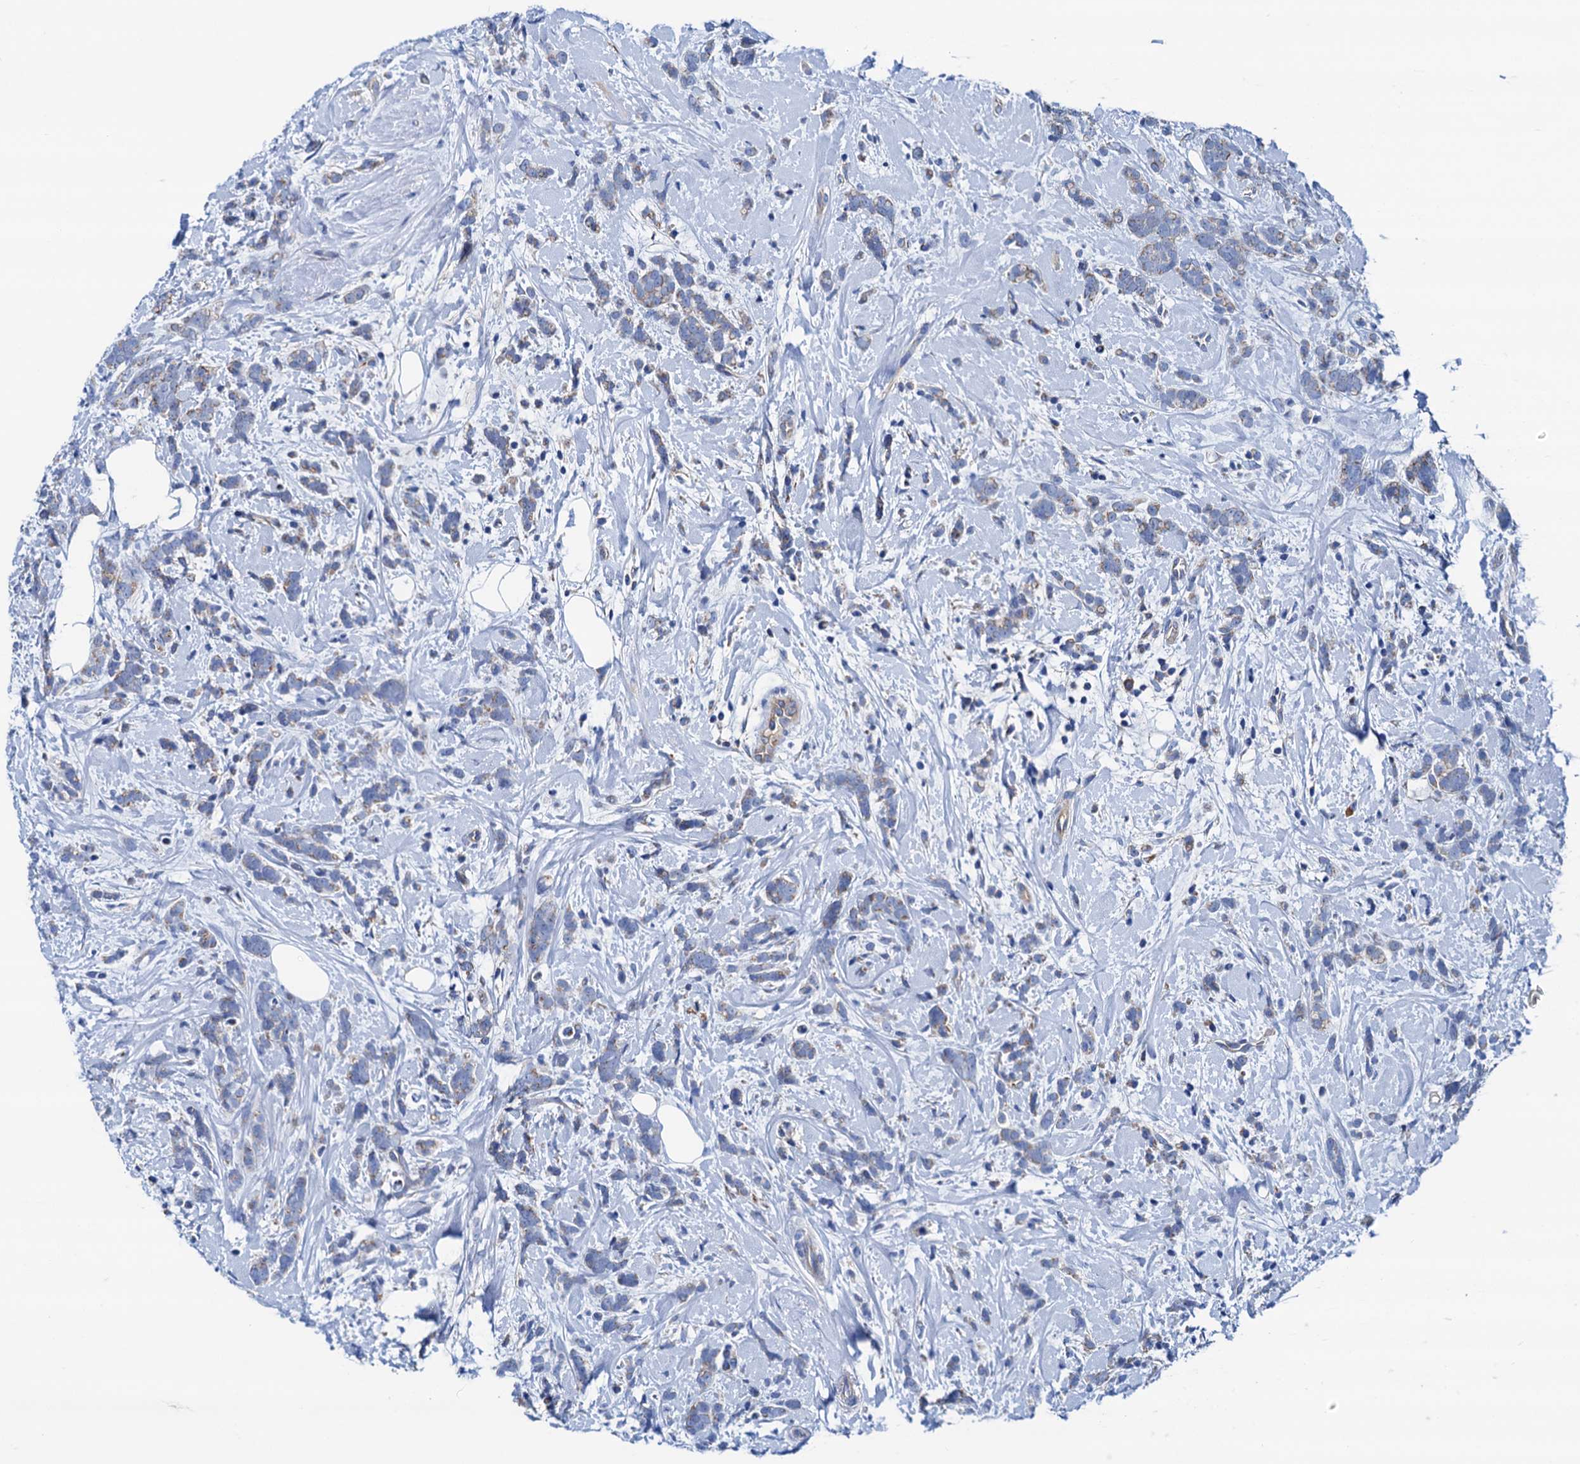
{"staining": {"intensity": "weak", "quantity": "<25%", "location": "cytoplasmic/membranous"}, "tissue": "breast cancer", "cell_type": "Tumor cells", "image_type": "cancer", "snomed": [{"axis": "morphology", "description": "Lobular carcinoma"}, {"axis": "topography", "description": "Breast"}], "caption": "DAB immunohistochemical staining of breast lobular carcinoma demonstrates no significant staining in tumor cells.", "gene": "RASSF9", "patient": {"sex": "female", "age": 58}}